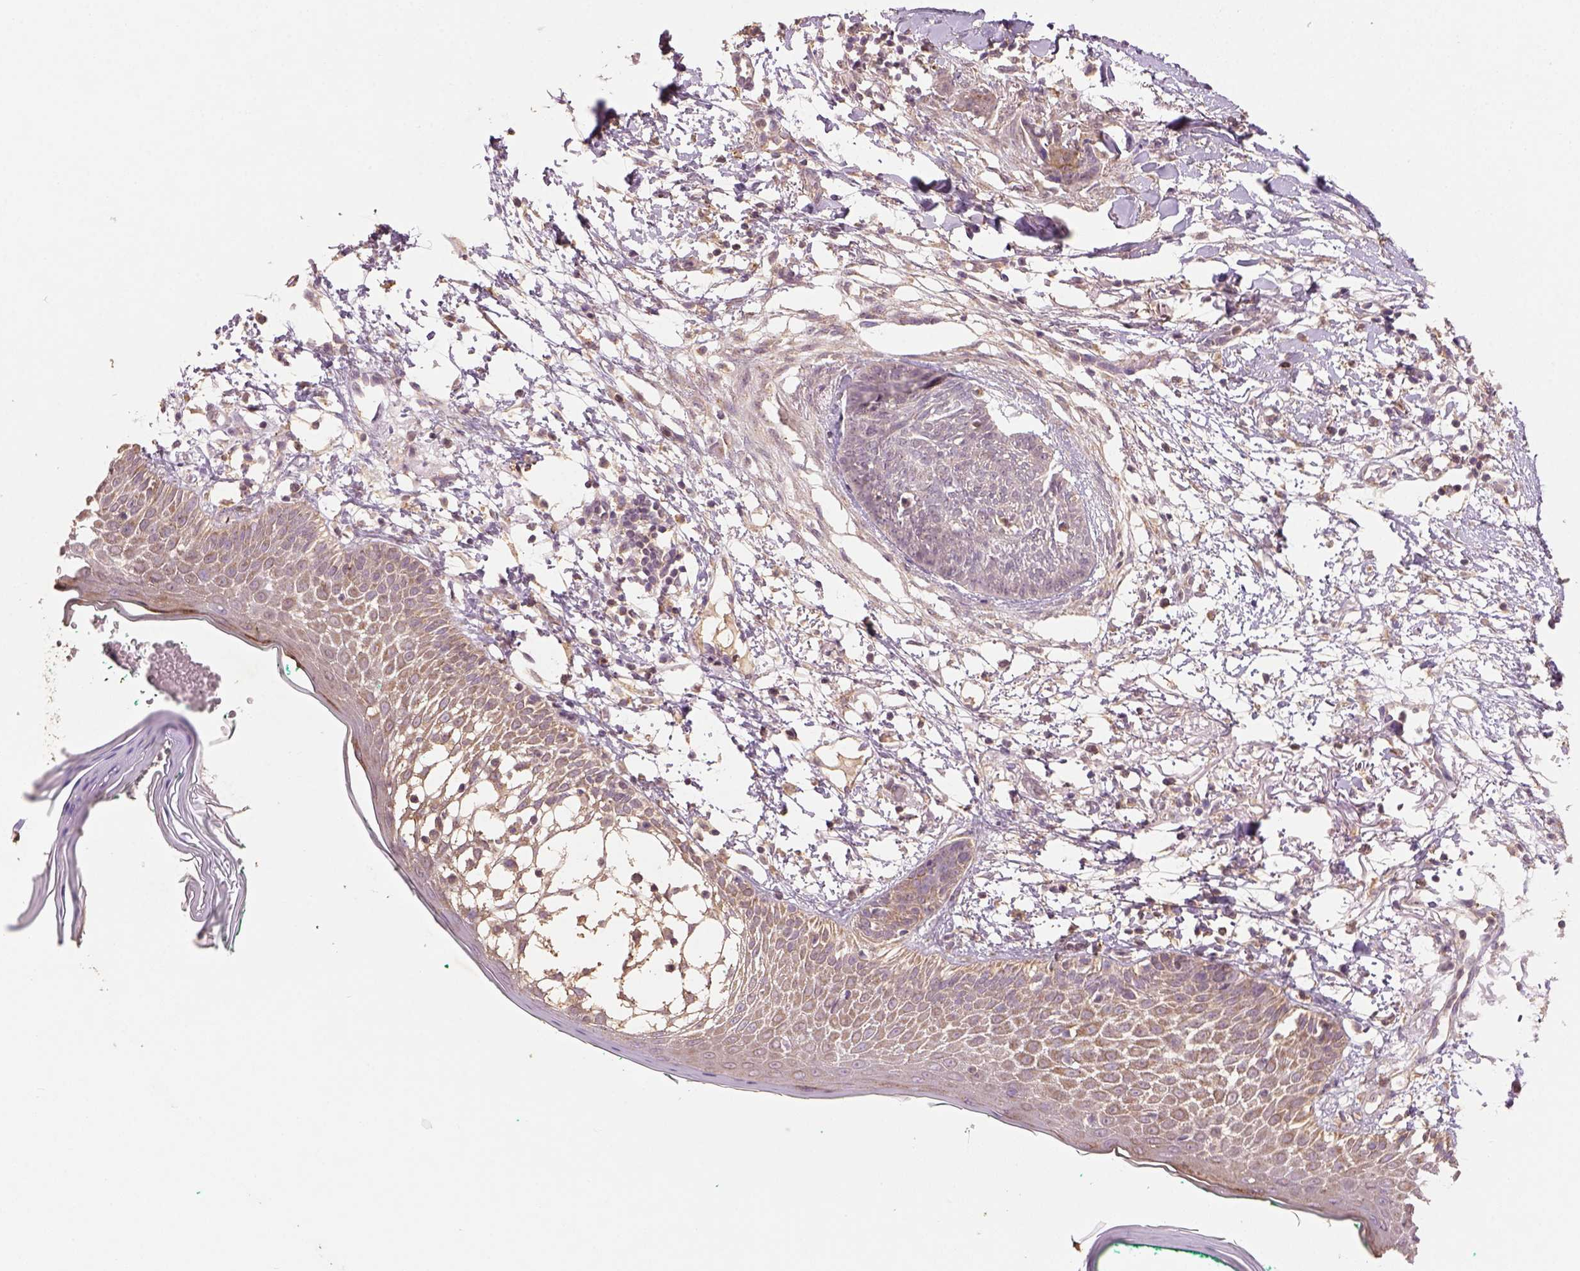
{"staining": {"intensity": "negative", "quantity": "none", "location": "none"}, "tissue": "skin cancer", "cell_type": "Tumor cells", "image_type": "cancer", "snomed": [{"axis": "morphology", "description": "Normal tissue, NOS"}, {"axis": "morphology", "description": "Basal cell carcinoma"}, {"axis": "topography", "description": "Skin"}], "caption": "High power microscopy histopathology image of an immunohistochemistry (IHC) photomicrograph of basal cell carcinoma (skin), revealing no significant staining in tumor cells.", "gene": "AP2B1", "patient": {"sex": "male", "age": 84}}